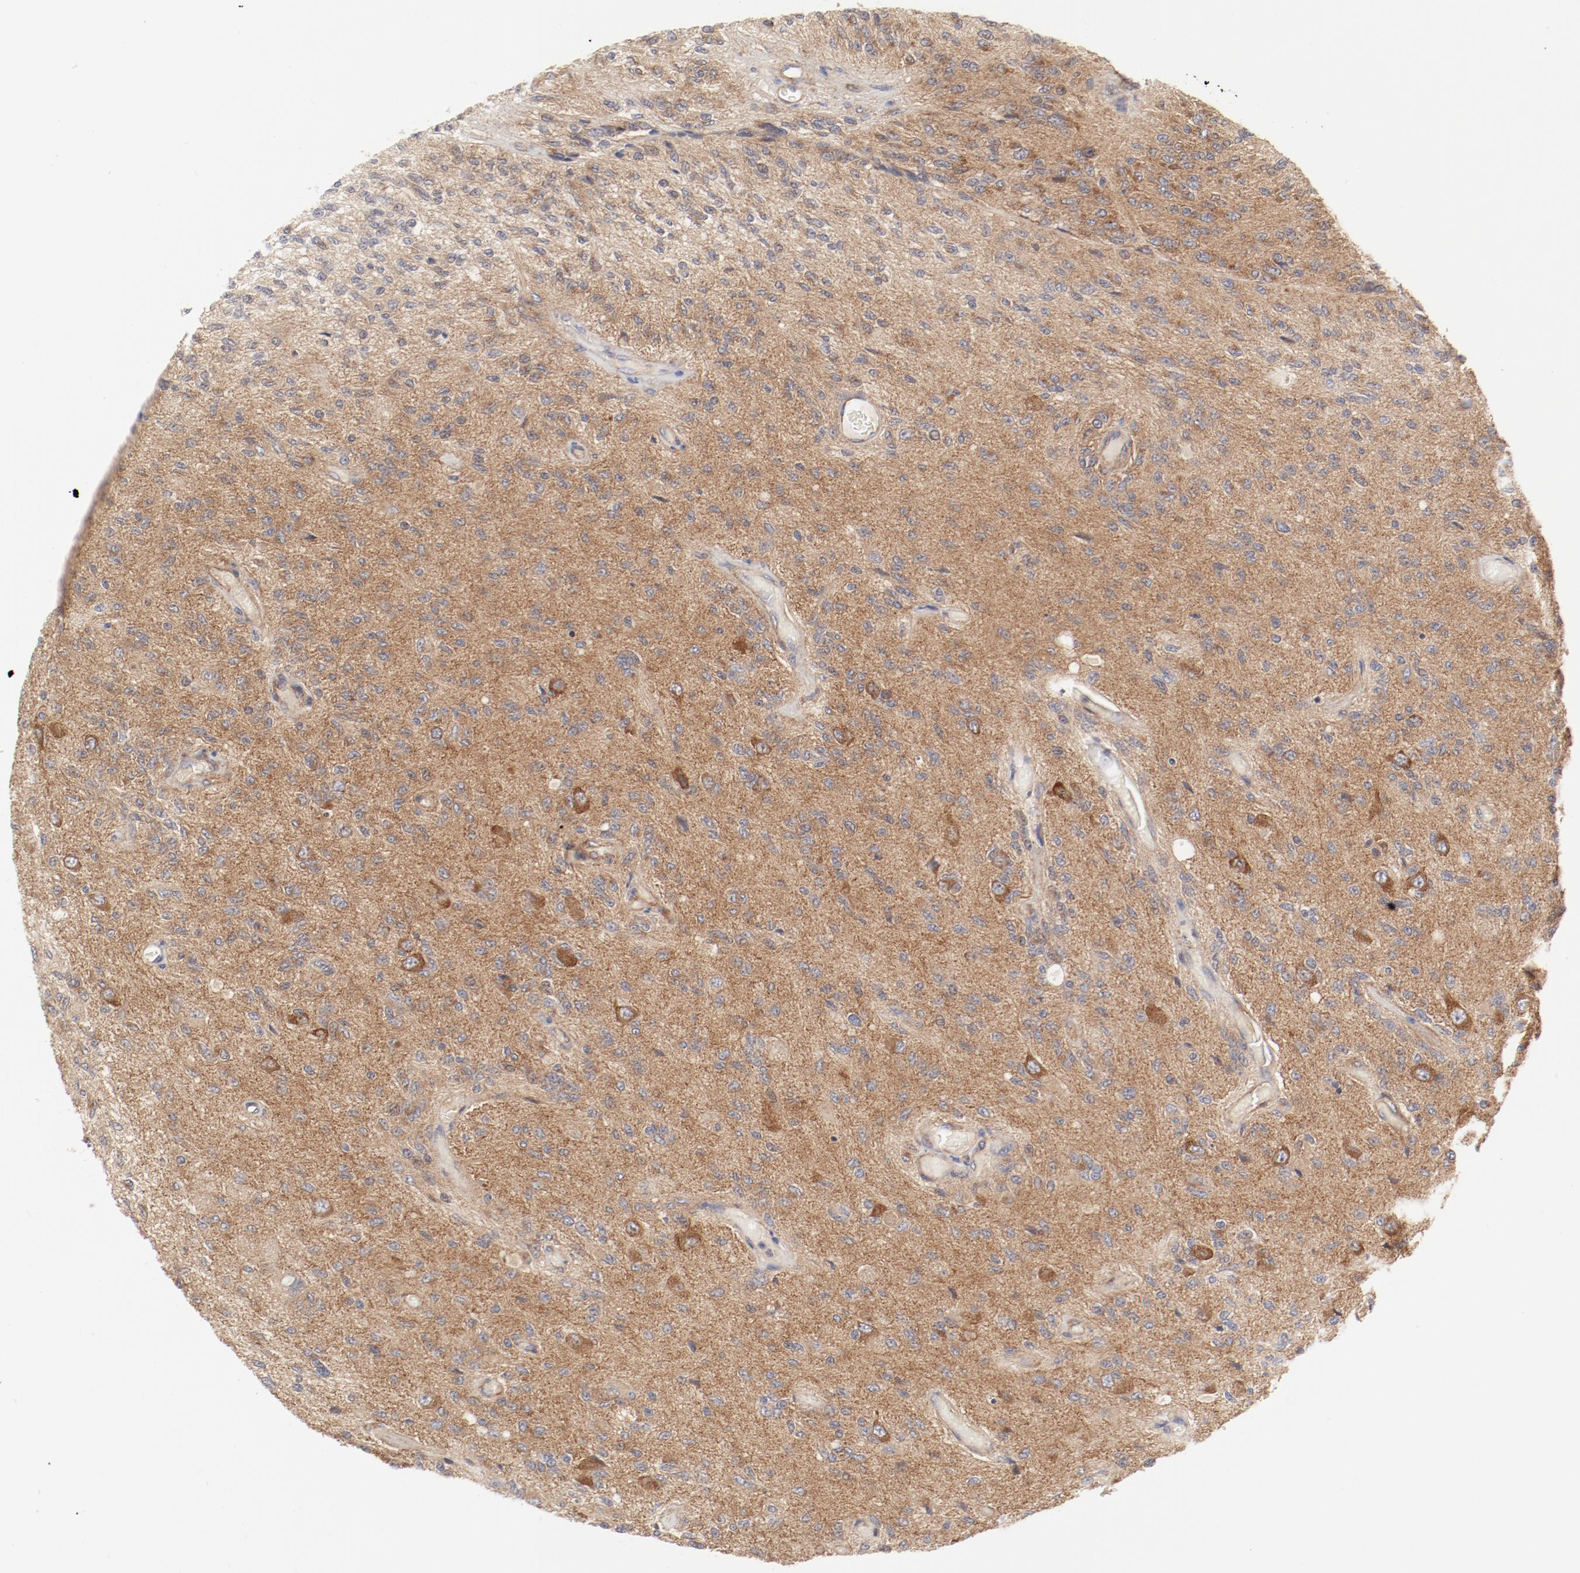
{"staining": {"intensity": "moderate", "quantity": ">75%", "location": "cytoplasmic/membranous"}, "tissue": "glioma", "cell_type": "Tumor cells", "image_type": "cancer", "snomed": [{"axis": "morphology", "description": "Normal tissue, NOS"}, {"axis": "morphology", "description": "Glioma, malignant, High grade"}, {"axis": "topography", "description": "Cerebral cortex"}], "caption": "This is a micrograph of IHC staining of glioma, which shows moderate expression in the cytoplasmic/membranous of tumor cells.", "gene": "AP2A1", "patient": {"sex": "male", "age": 77}}